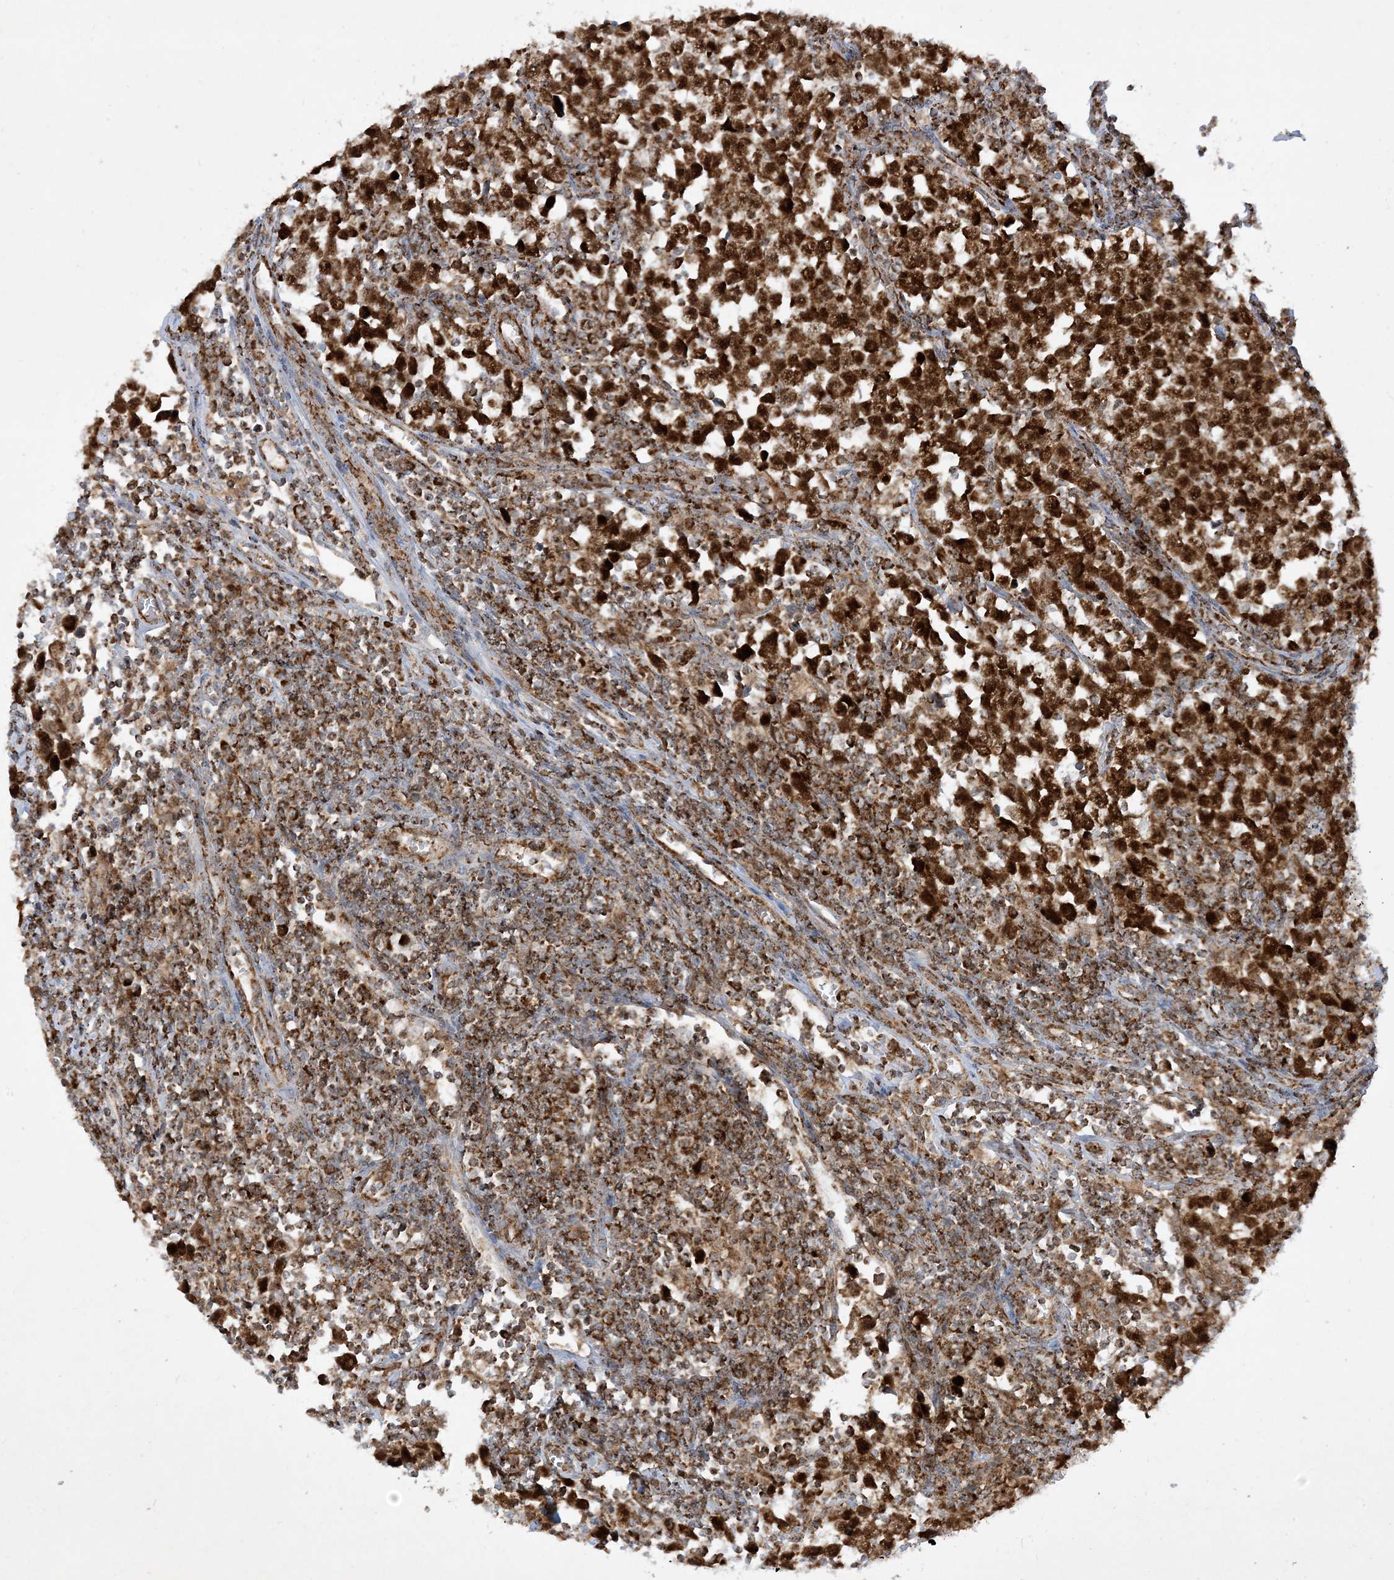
{"staining": {"intensity": "strong", "quantity": ">75%", "location": "cytoplasmic/membranous,nuclear"}, "tissue": "testis cancer", "cell_type": "Tumor cells", "image_type": "cancer", "snomed": [{"axis": "morphology", "description": "Normal tissue, NOS"}, {"axis": "morphology", "description": "Seminoma, NOS"}, {"axis": "topography", "description": "Testis"}], "caption": "Protein staining displays strong cytoplasmic/membranous and nuclear positivity in approximately >75% of tumor cells in testis cancer (seminoma).", "gene": "NDUFAF3", "patient": {"sex": "male", "age": 43}}